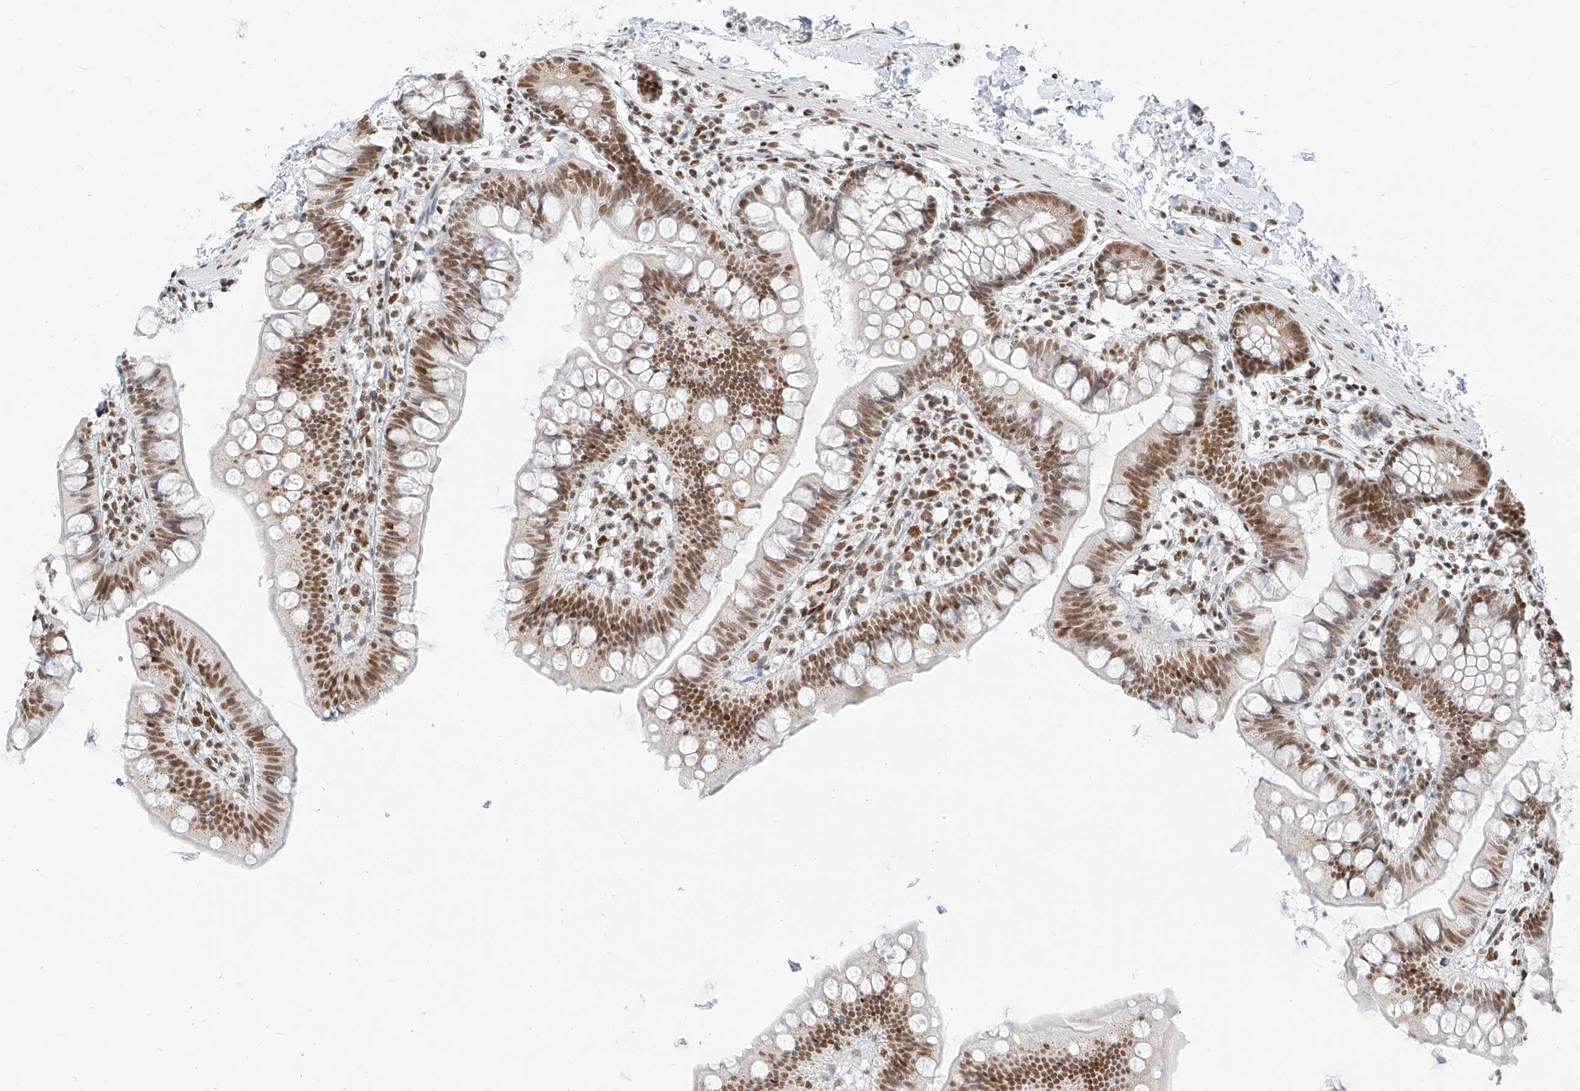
{"staining": {"intensity": "moderate", "quantity": ">75%", "location": "nuclear"}, "tissue": "small intestine", "cell_type": "Glandular cells", "image_type": "normal", "snomed": [{"axis": "morphology", "description": "Normal tissue, NOS"}, {"axis": "topography", "description": "Small intestine"}], "caption": "Immunohistochemistry (IHC) (DAB) staining of unremarkable small intestine exhibits moderate nuclear protein expression in about >75% of glandular cells. (DAB IHC with brightfield microscopy, high magnification).", "gene": "SMARCA2", "patient": {"sex": "male", "age": 7}}